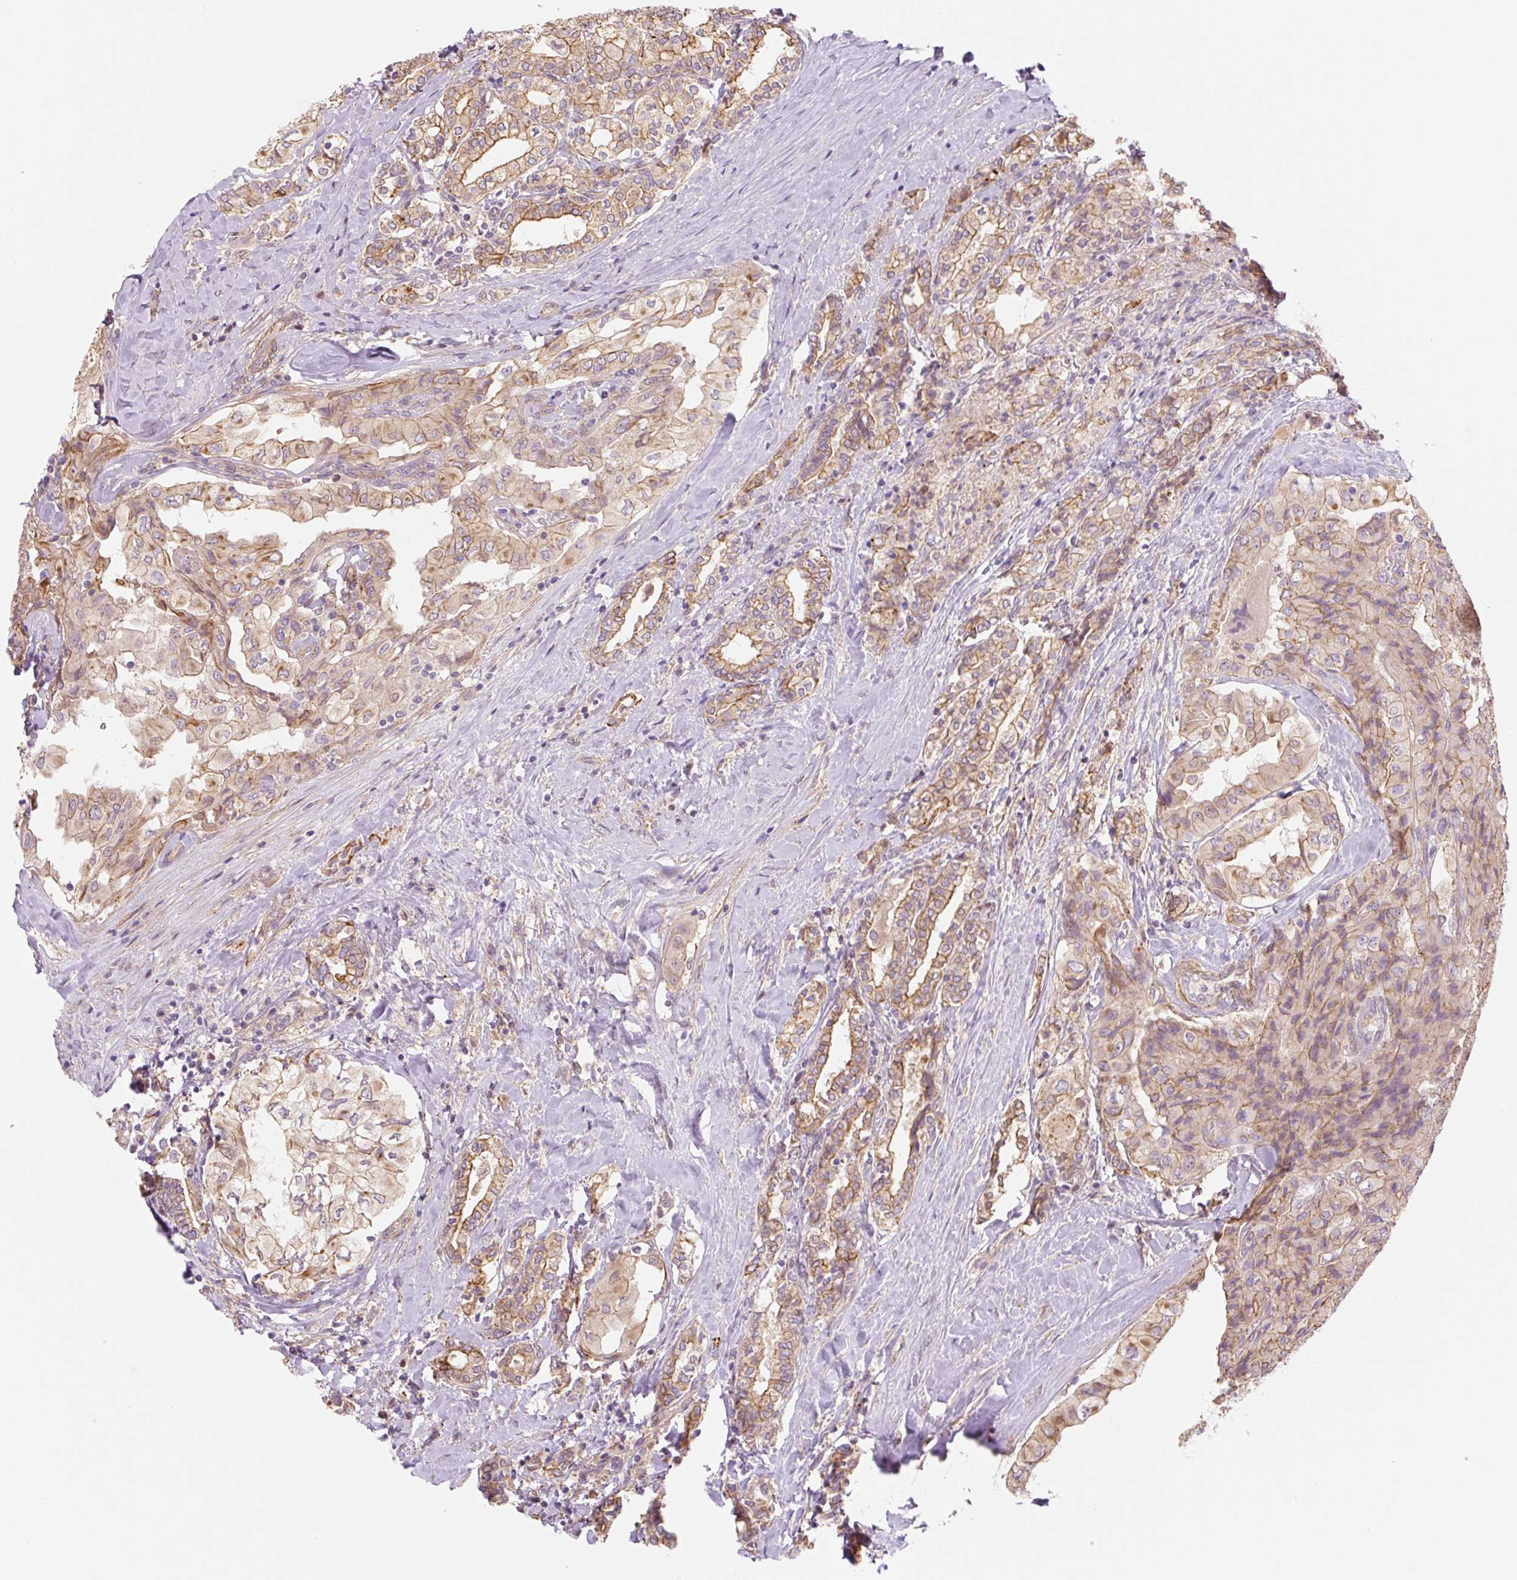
{"staining": {"intensity": "moderate", "quantity": ">75%", "location": "cytoplasmic/membranous"}, "tissue": "thyroid cancer", "cell_type": "Tumor cells", "image_type": "cancer", "snomed": [{"axis": "morphology", "description": "Normal tissue, NOS"}, {"axis": "morphology", "description": "Papillary adenocarcinoma, NOS"}, {"axis": "topography", "description": "Thyroid gland"}], "caption": "Protein positivity by immunohistochemistry exhibits moderate cytoplasmic/membranous staining in approximately >75% of tumor cells in thyroid cancer. (Brightfield microscopy of DAB IHC at high magnification).", "gene": "NLRP5", "patient": {"sex": "female", "age": 59}}